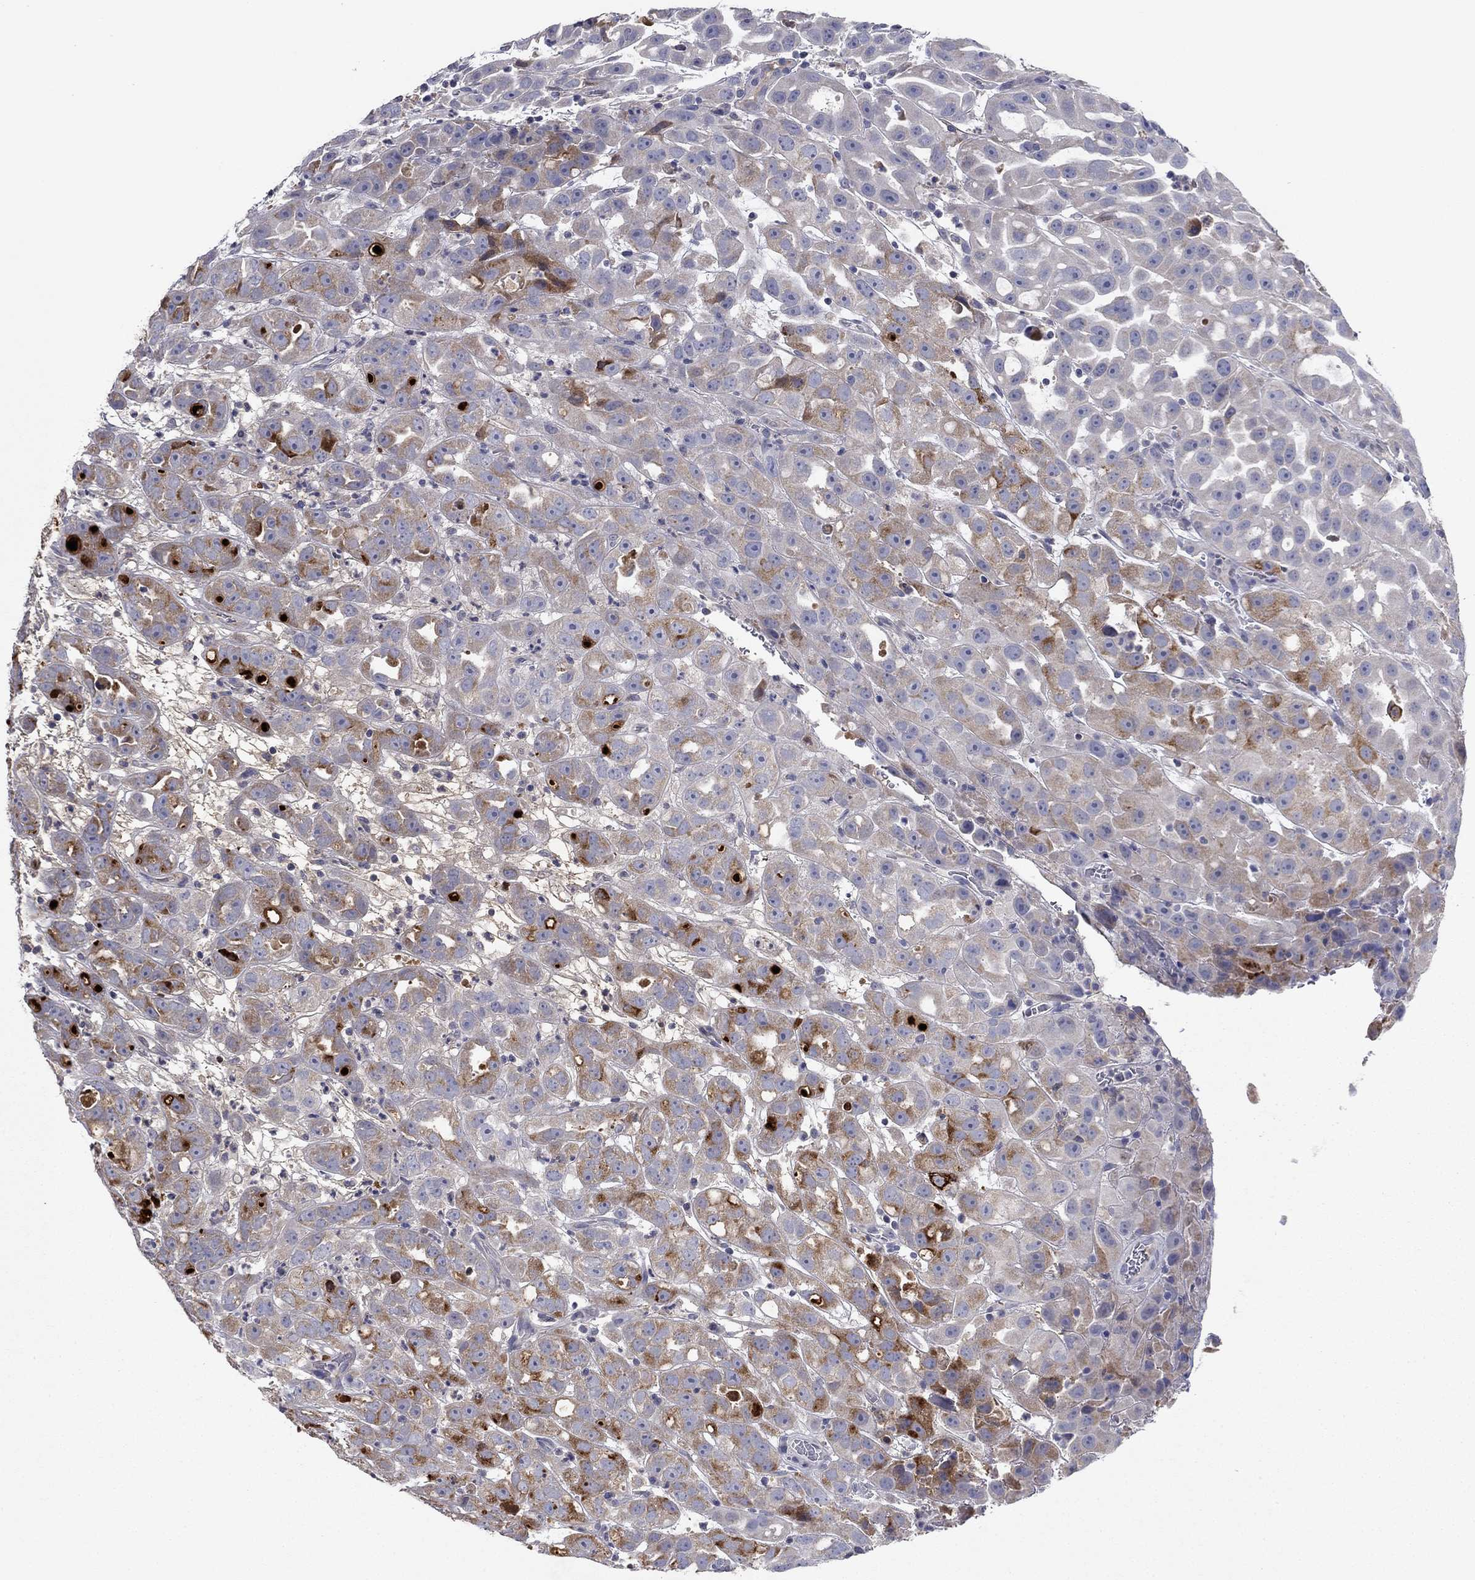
{"staining": {"intensity": "moderate", "quantity": "25%-75%", "location": "cytoplasmic/membranous"}, "tissue": "urothelial cancer", "cell_type": "Tumor cells", "image_type": "cancer", "snomed": [{"axis": "morphology", "description": "Urothelial carcinoma, High grade"}, {"axis": "topography", "description": "Urinary bladder"}], "caption": "Immunohistochemical staining of urothelial cancer exhibits medium levels of moderate cytoplasmic/membranous protein positivity in approximately 25%-75% of tumor cells.", "gene": "PTGDS", "patient": {"sex": "female", "age": 41}}